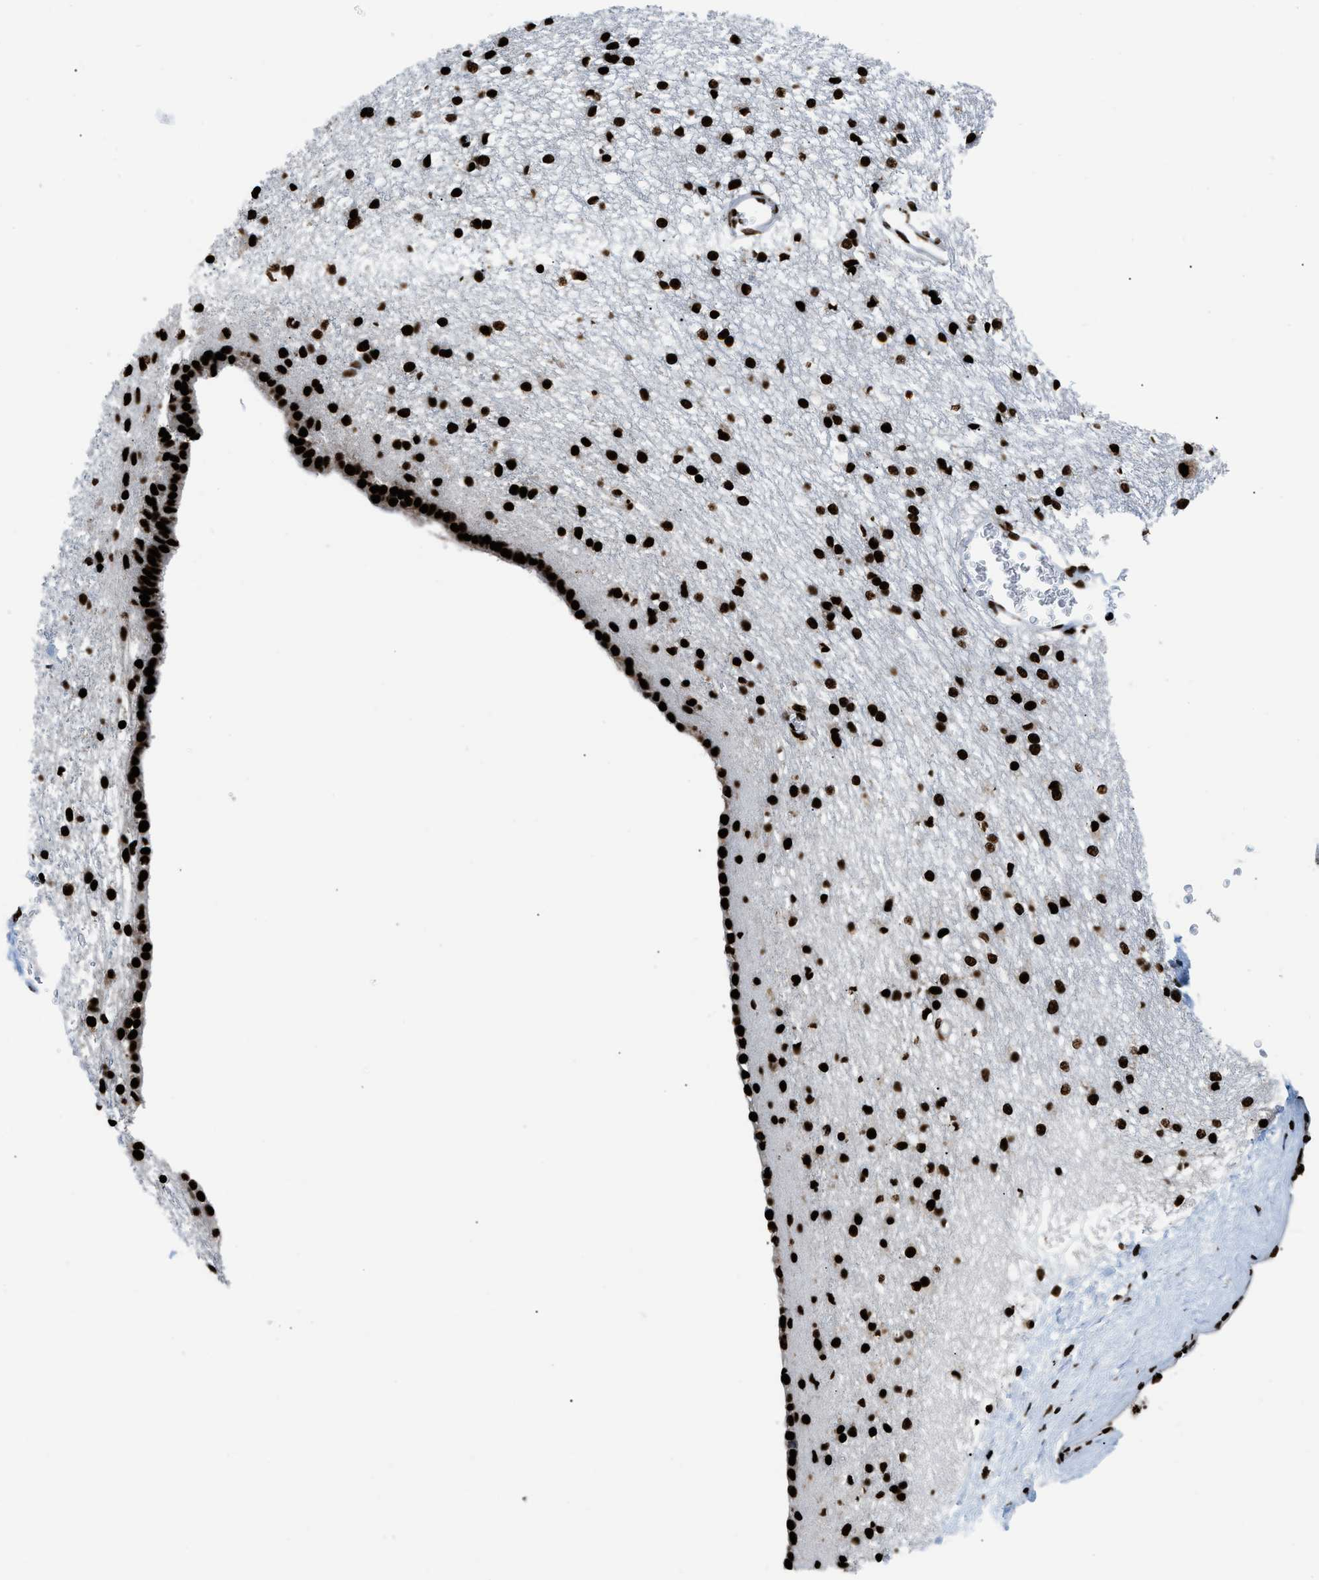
{"staining": {"intensity": "strong", "quantity": ">75%", "location": "nuclear"}, "tissue": "caudate", "cell_type": "Glial cells", "image_type": "normal", "snomed": [{"axis": "morphology", "description": "Normal tissue, NOS"}, {"axis": "topography", "description": "Lateral ventricle wall"}], "caption": "An image showing strong nuclear positivity in about >75% of glial cells in unremarkable caudate, as visualized by brown immunohistochemical staining.", "gene": "HNRNPM", "patient": {"sex": "female", "age": 19}}